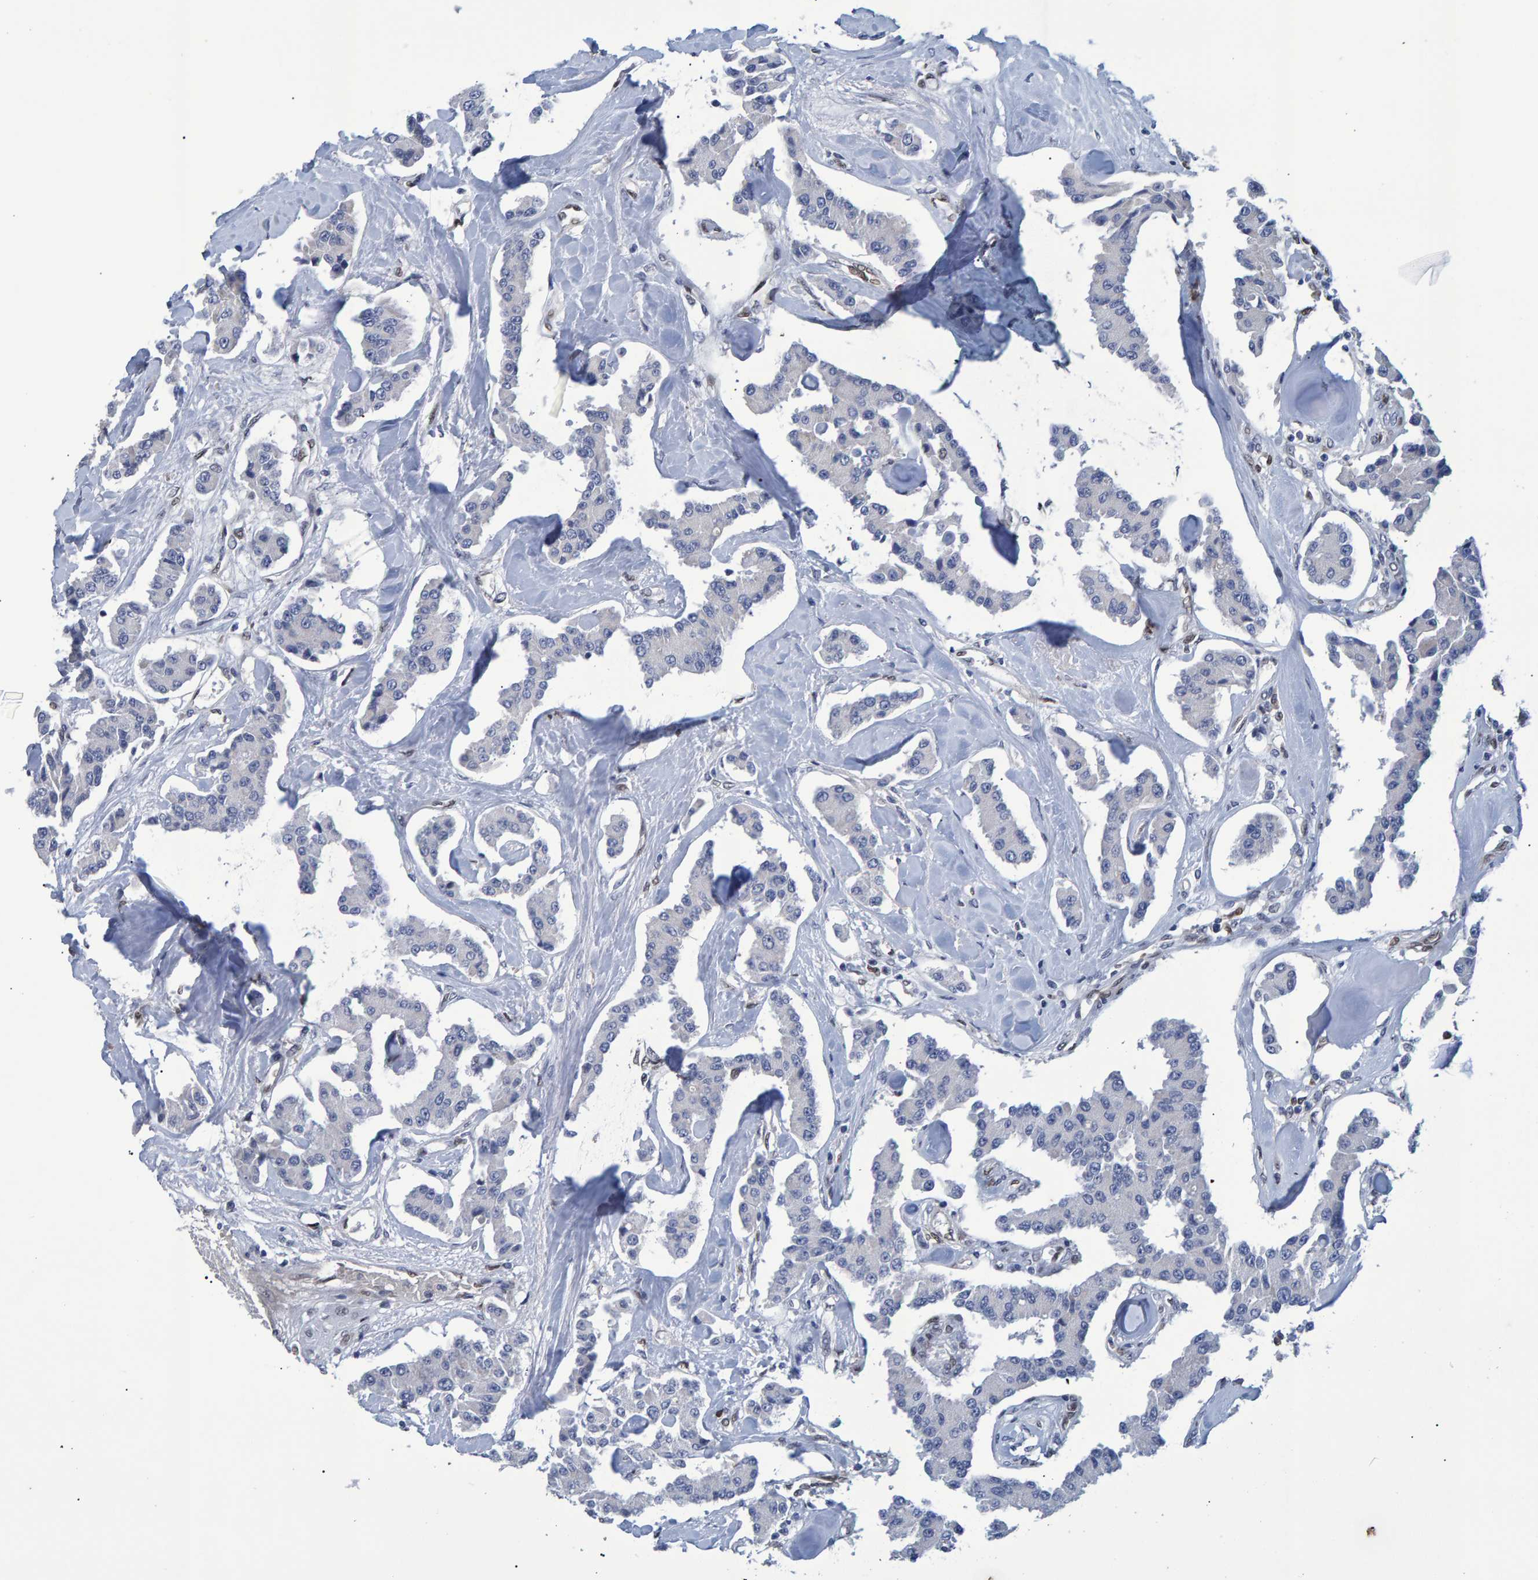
{"staining": {"intensity": "negative", "quantity": "none", "location": "none"}, "tissue": "carcinoid", "cell_type": "Tumor cells", "image_type": "cancer", "snomed": [{"axis": "morphology", "description": "Carcinoid, malignant, NOS"}, {"axis": "topography", "description": "Pancreas"}], "caption": "Carcinoid was stained to show a protein in brown. There is no significant staining in tumor cells.", "gene": "QKI", "patient": {"sex": "male", "age": 41}}